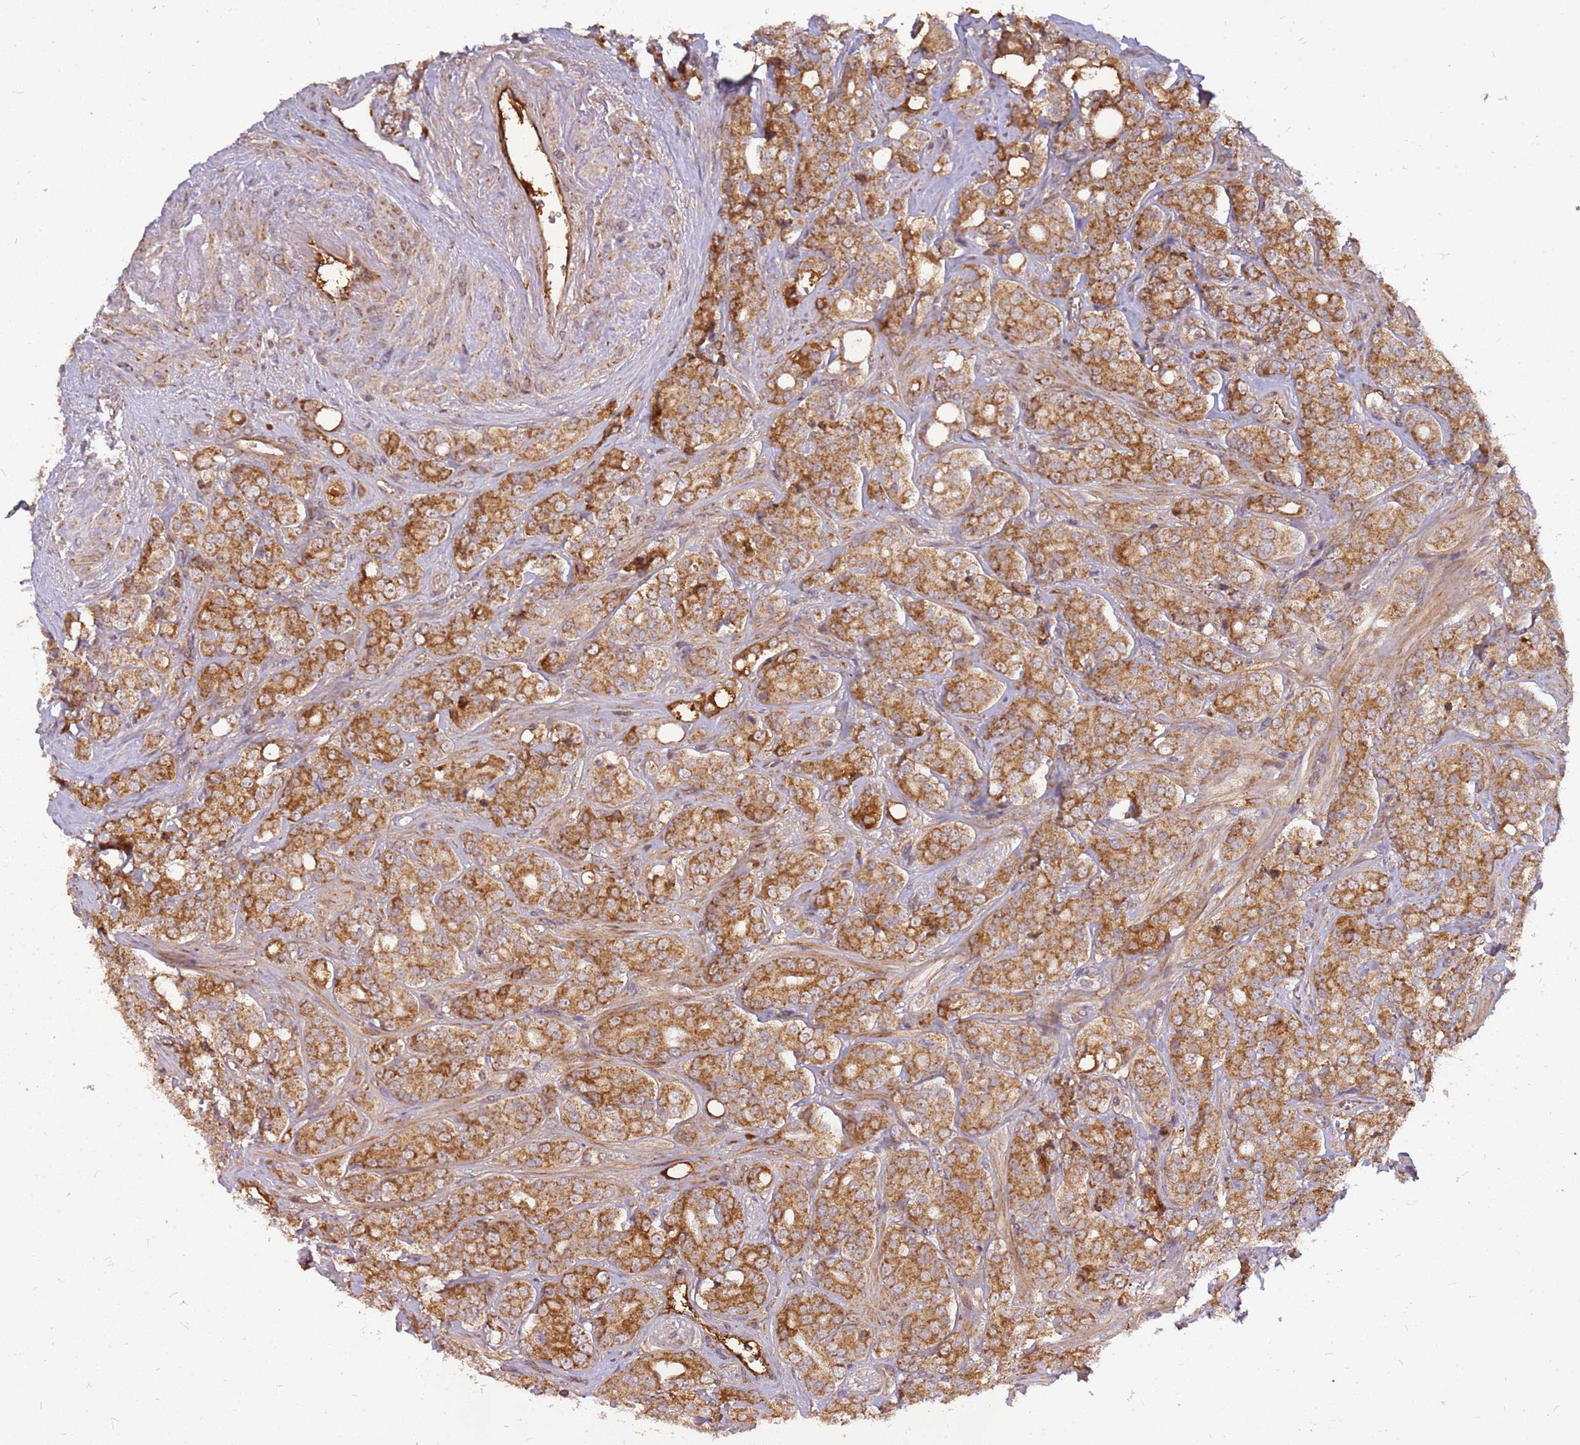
{"staining": {"intensity": "moderate", "quantity": ">75%", "location": "cytoplasmic/membranous"}, "tissue": "prostate cancer", "cell_type": "Tumor cells", "image_type": "cancer", "snomed": [{"axis": "morphology", "description": "Adenocarcinoma, High grade"}, {"axis": "topography", "description": "Prostate"}], "caption": "The micrograph demonstrates a brown stain indicating the presence of a protein in the cytoplasmic/membranous of tumor cells in prostate cancer. The protein is stained brown, and the nuclei are stained in blue (DAB IHC with brightfield microscopy, high magnification).", "gene": "CCDC159", "patient": {"sex": "male", "age": 62}}